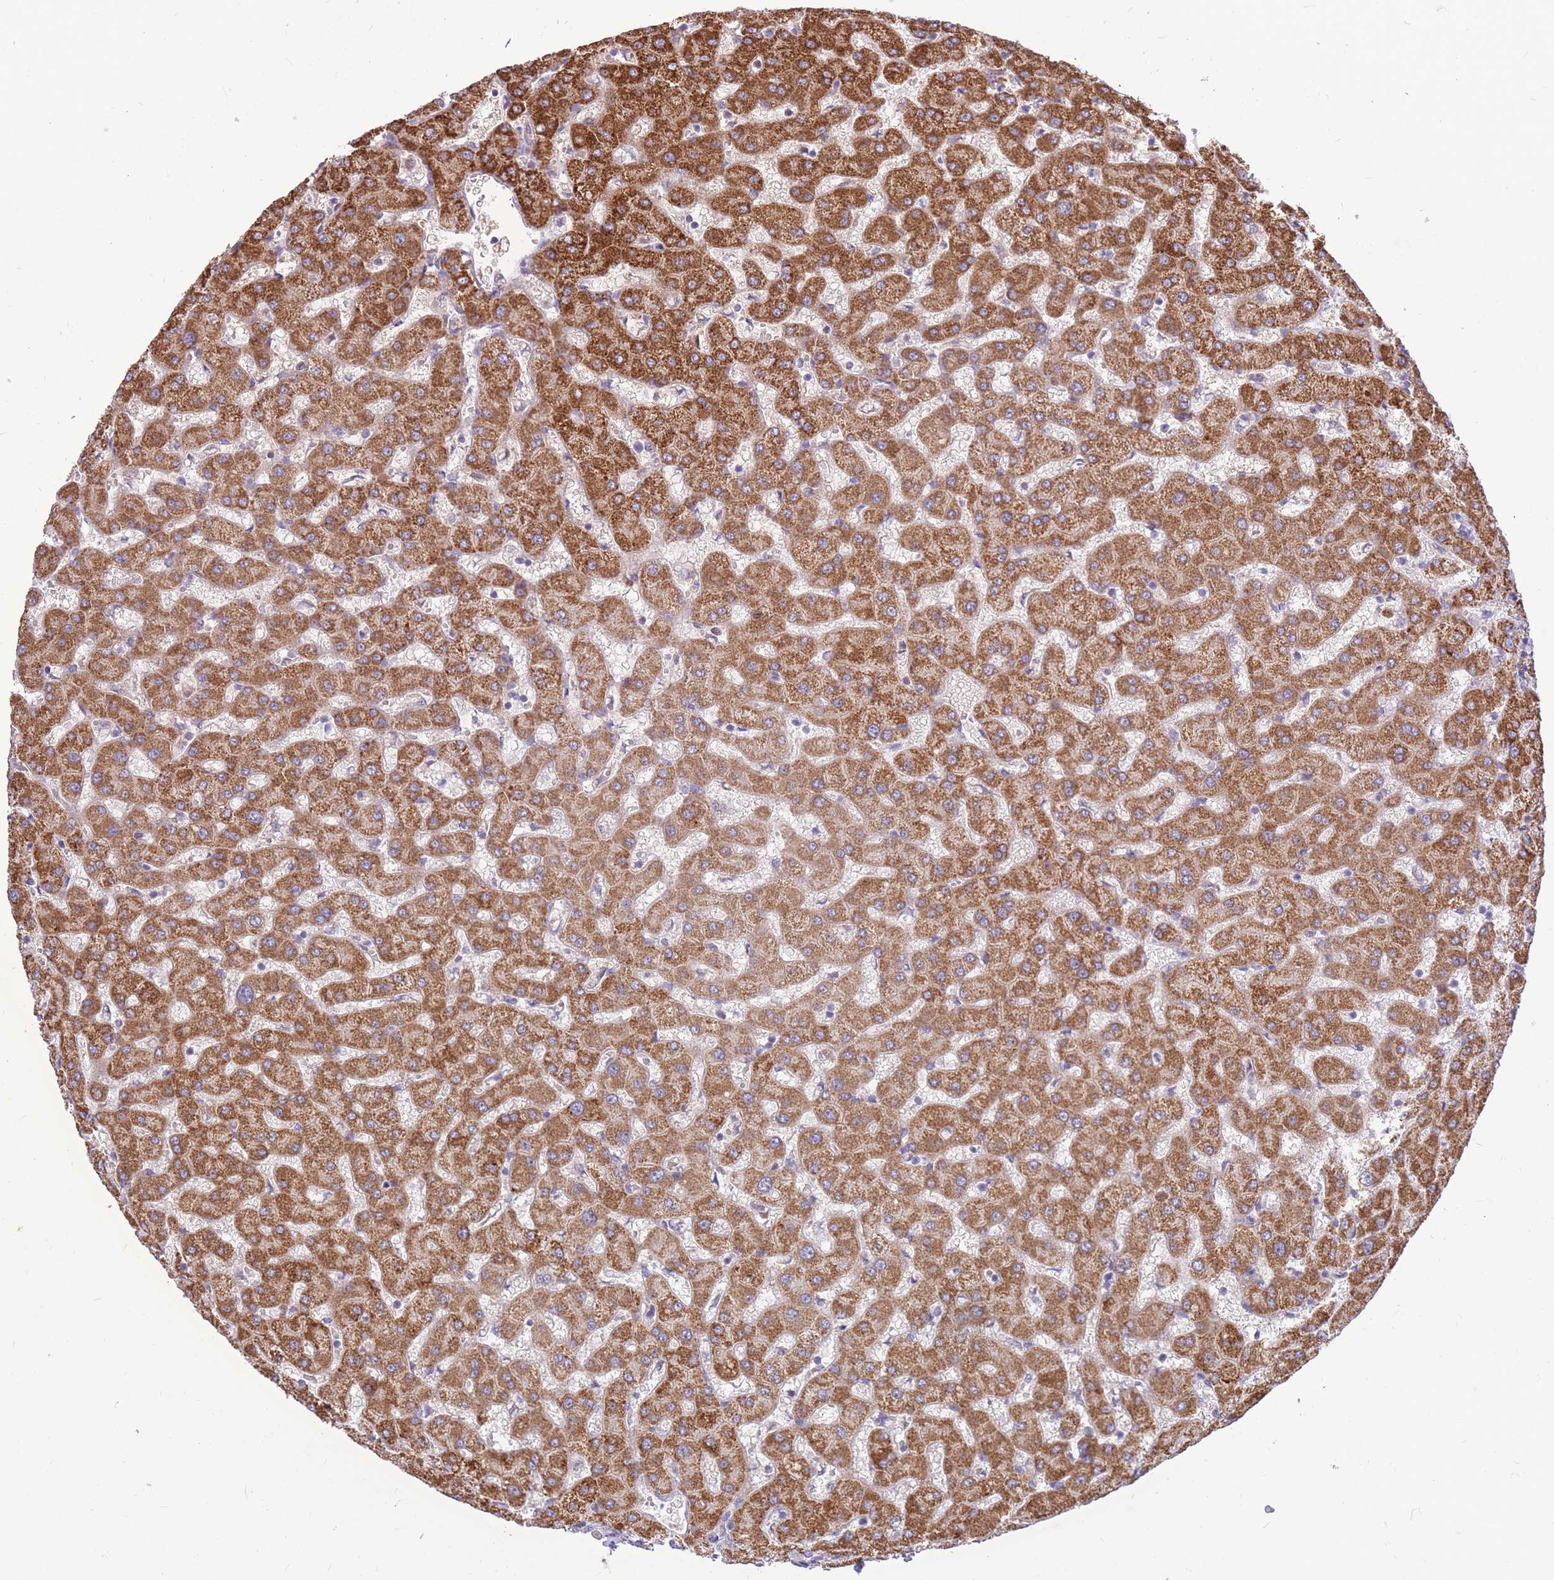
{"staining": {"intensity": "negative", "quantity": "none", "location": "none"}, "tissue": "liver", "cell_type": "Cholangiocytes", "image_type": "normal", "snomed": [{"axis": "morphology", "description": "Normal tissue, NOS"}, {"axis": "topography", "description": "Liver"}], "caption": "IHC image of benign liver: liver stained with DAB (3,3'-diaminobenzidine) reveals no significant protein staining in cholangiocytes.", "gene": "TOPAZ1", "patient": {"sex": "female", "age": 63}}